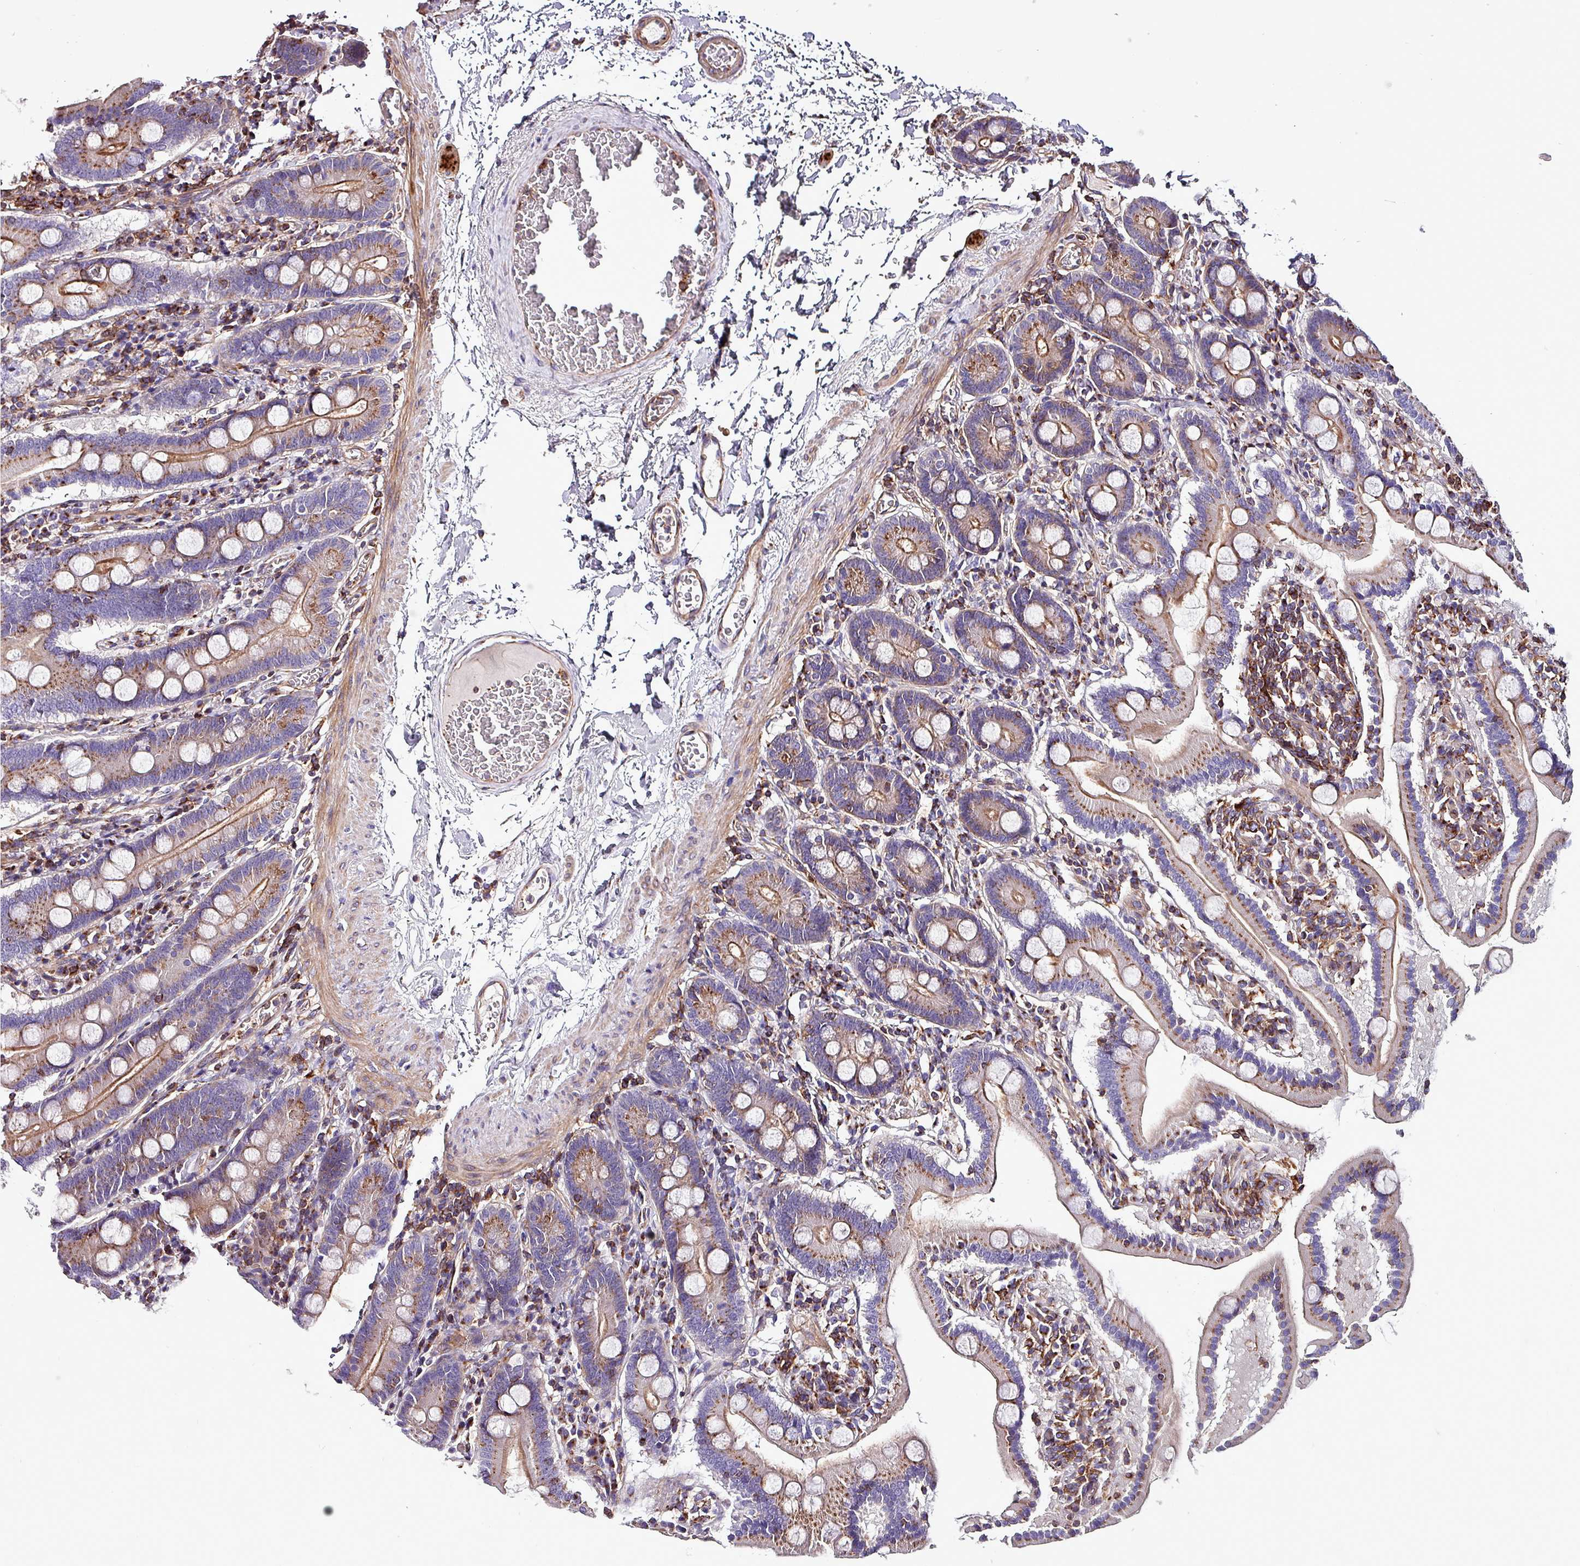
{"staining": {"intensity": "moderate", "quantity": "25%-75%", "location": "cytoplasmic/membranous"}, "tissue": "duodenum", "cell_type": "Glandular cells", "image_type": "normal", "snomed": [{"axis": "morphology", "description": "Normal tissue, NOS"}, {"axis": "topography", "description": "Duodenum"}], "caption": "Immunohistochemical staining of normal human duodenum displays moderate cytoplasmic/membranous protein positivity in about 25%-75% of glandular cells.", "gene": "VAMP4", "patient": {"sex": "male", "age": 55}}